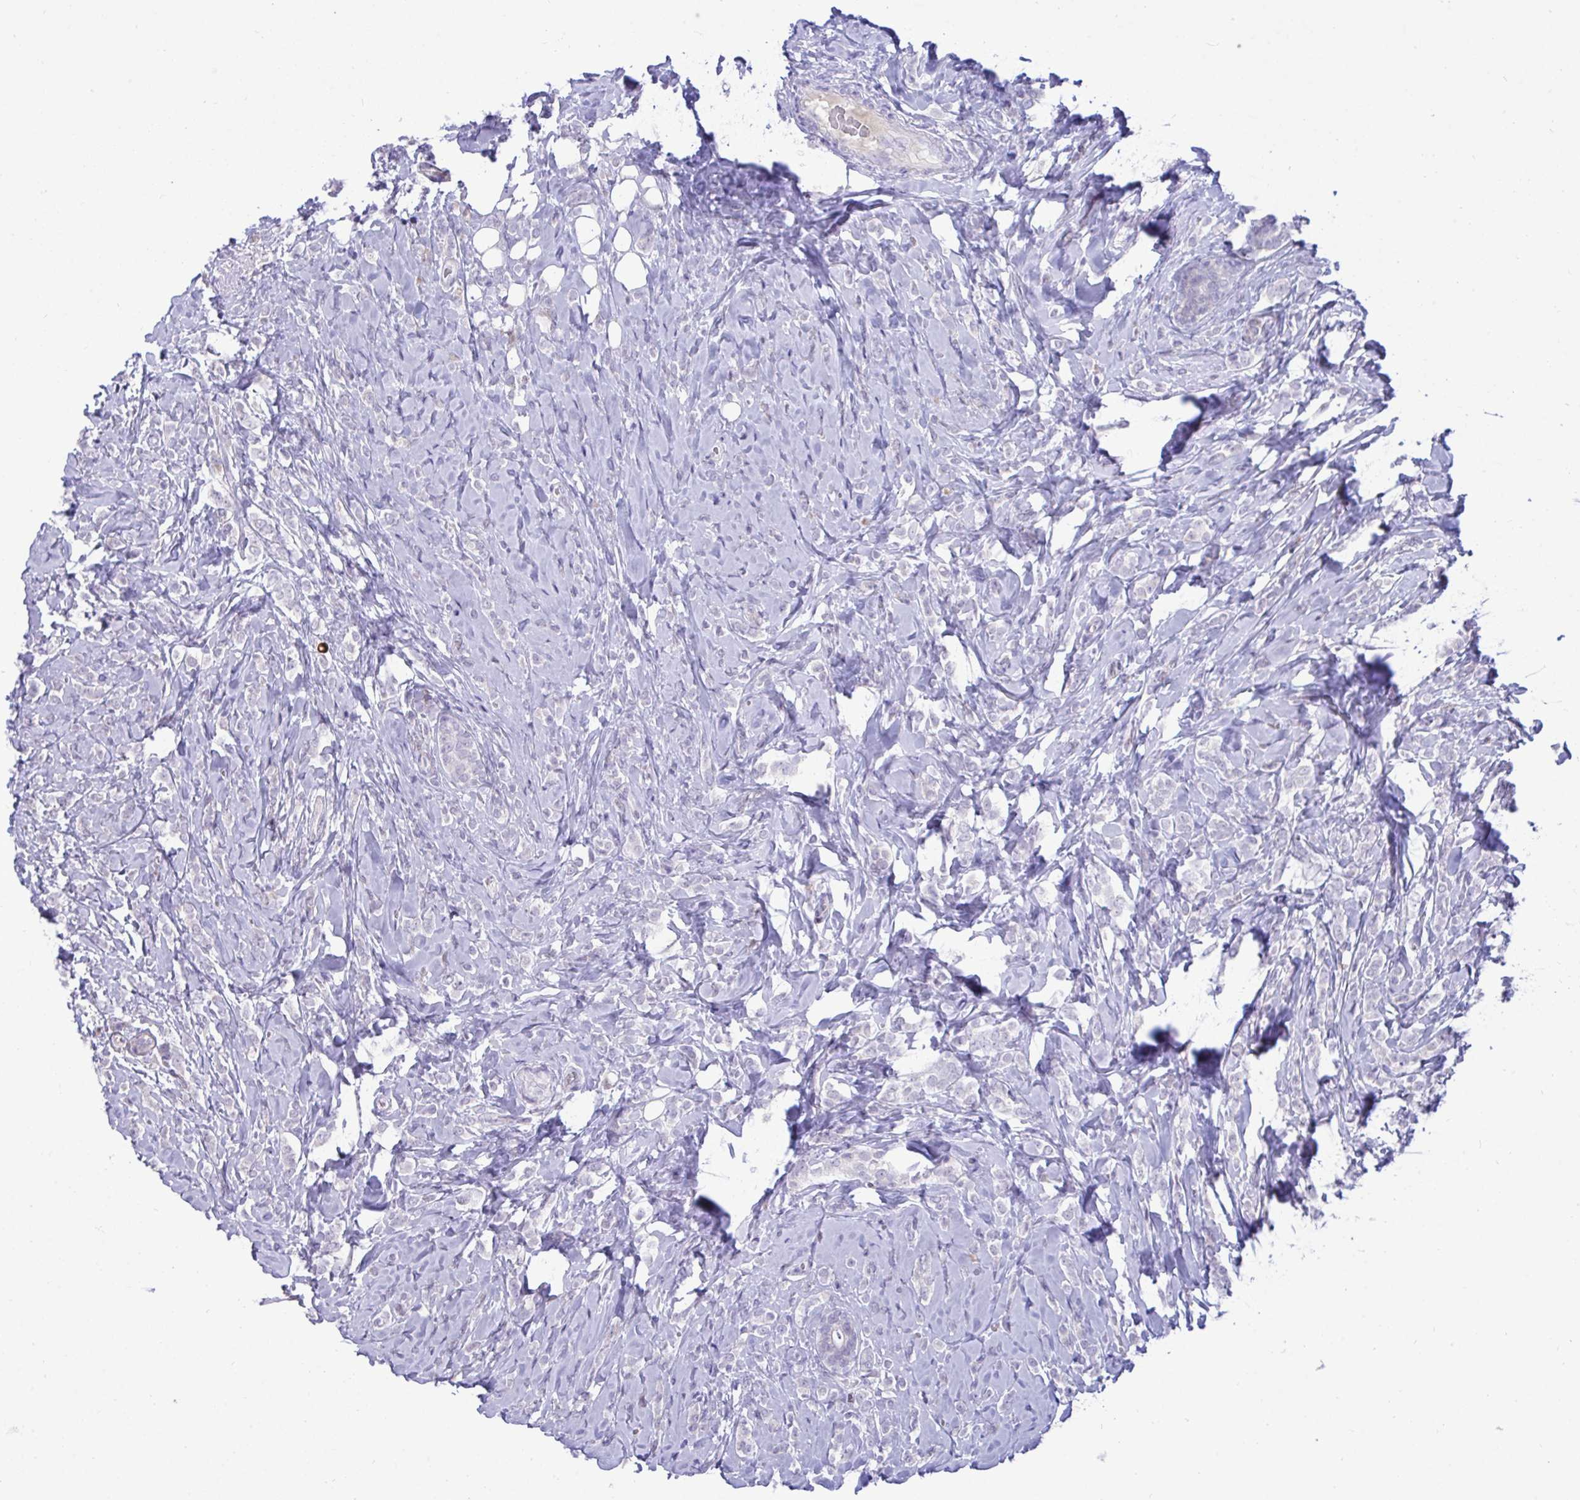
{"staining": {"intensity": "negative", "quantity": "none", "location": "none"}, "tissue": "breast cancer", "cell_type": "Tumor cells", "image_type": "cancer", "snomed": [{"axis": "morphology", "description": "Lobular carcinoma"}, {"axis": "topography", "description": "Breast"}], "caption": "IHC photomicrograph of human breast lobular carcinoma stained for a protein (brown), which reveals no positivity in tumor cells.", "gene": "EPOP", "patient": {"sex": "female", "age": 49}}